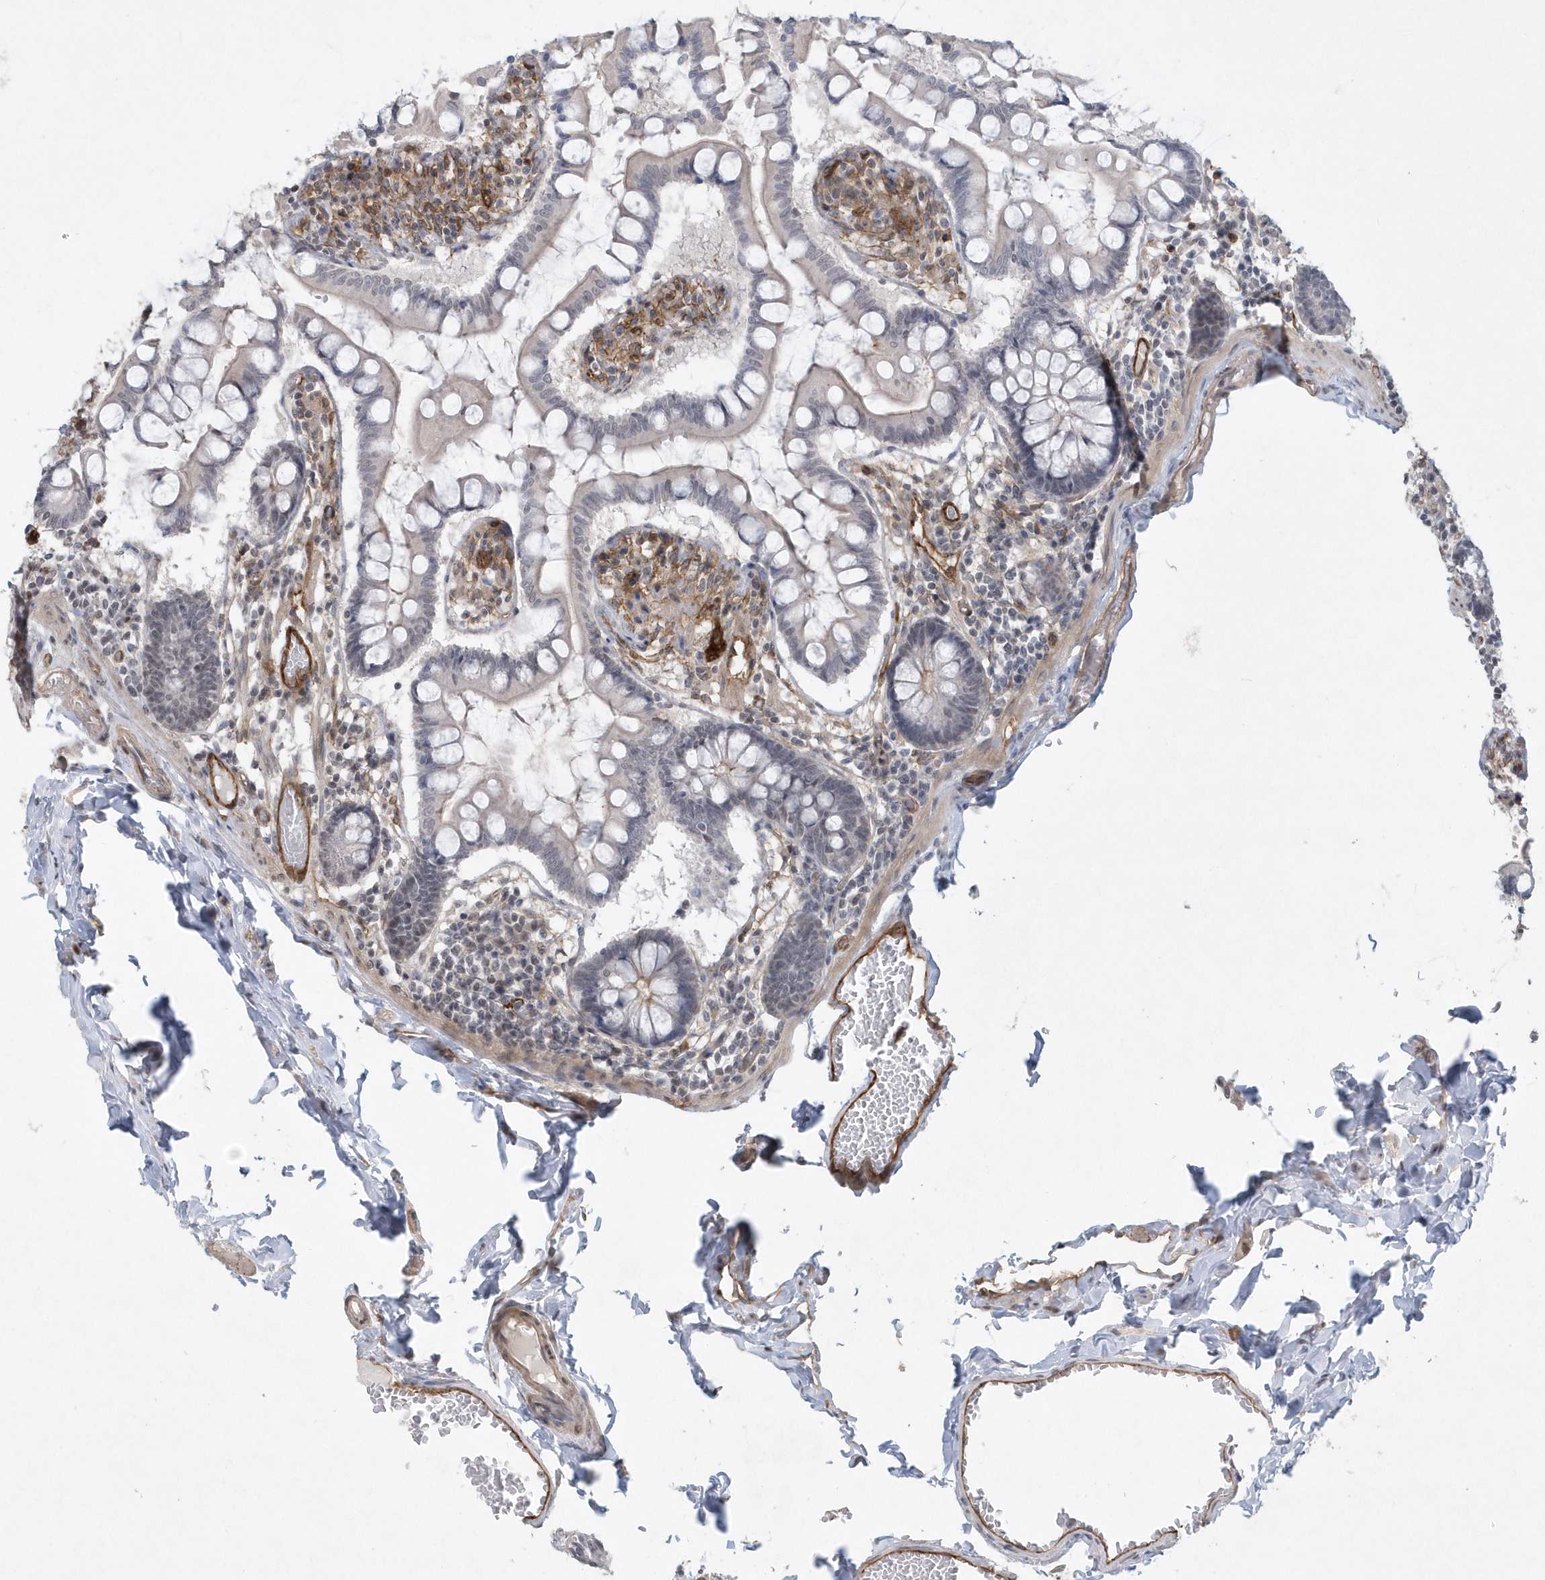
{"staining": {"intensity": "weak", "quantity": "<25%", "location": "cytoplasmic/membranous"}, "tissue": "small intestine", "cell_type": "Glandular cells", "image_type": "normal", "snomed": [{"axis": "morphology", "description": "Normal tissue, NOS"}, {"axis": "topography", "description": "Small intestine"}], "caption": "DAB (3,3'-diaminobenzidine) immunohistochemical staining of benign human small intestine exhibits no significant positivity in glandular cells.", "gene": "RAI14", "patient": {"sex": "male", "age": 41}}